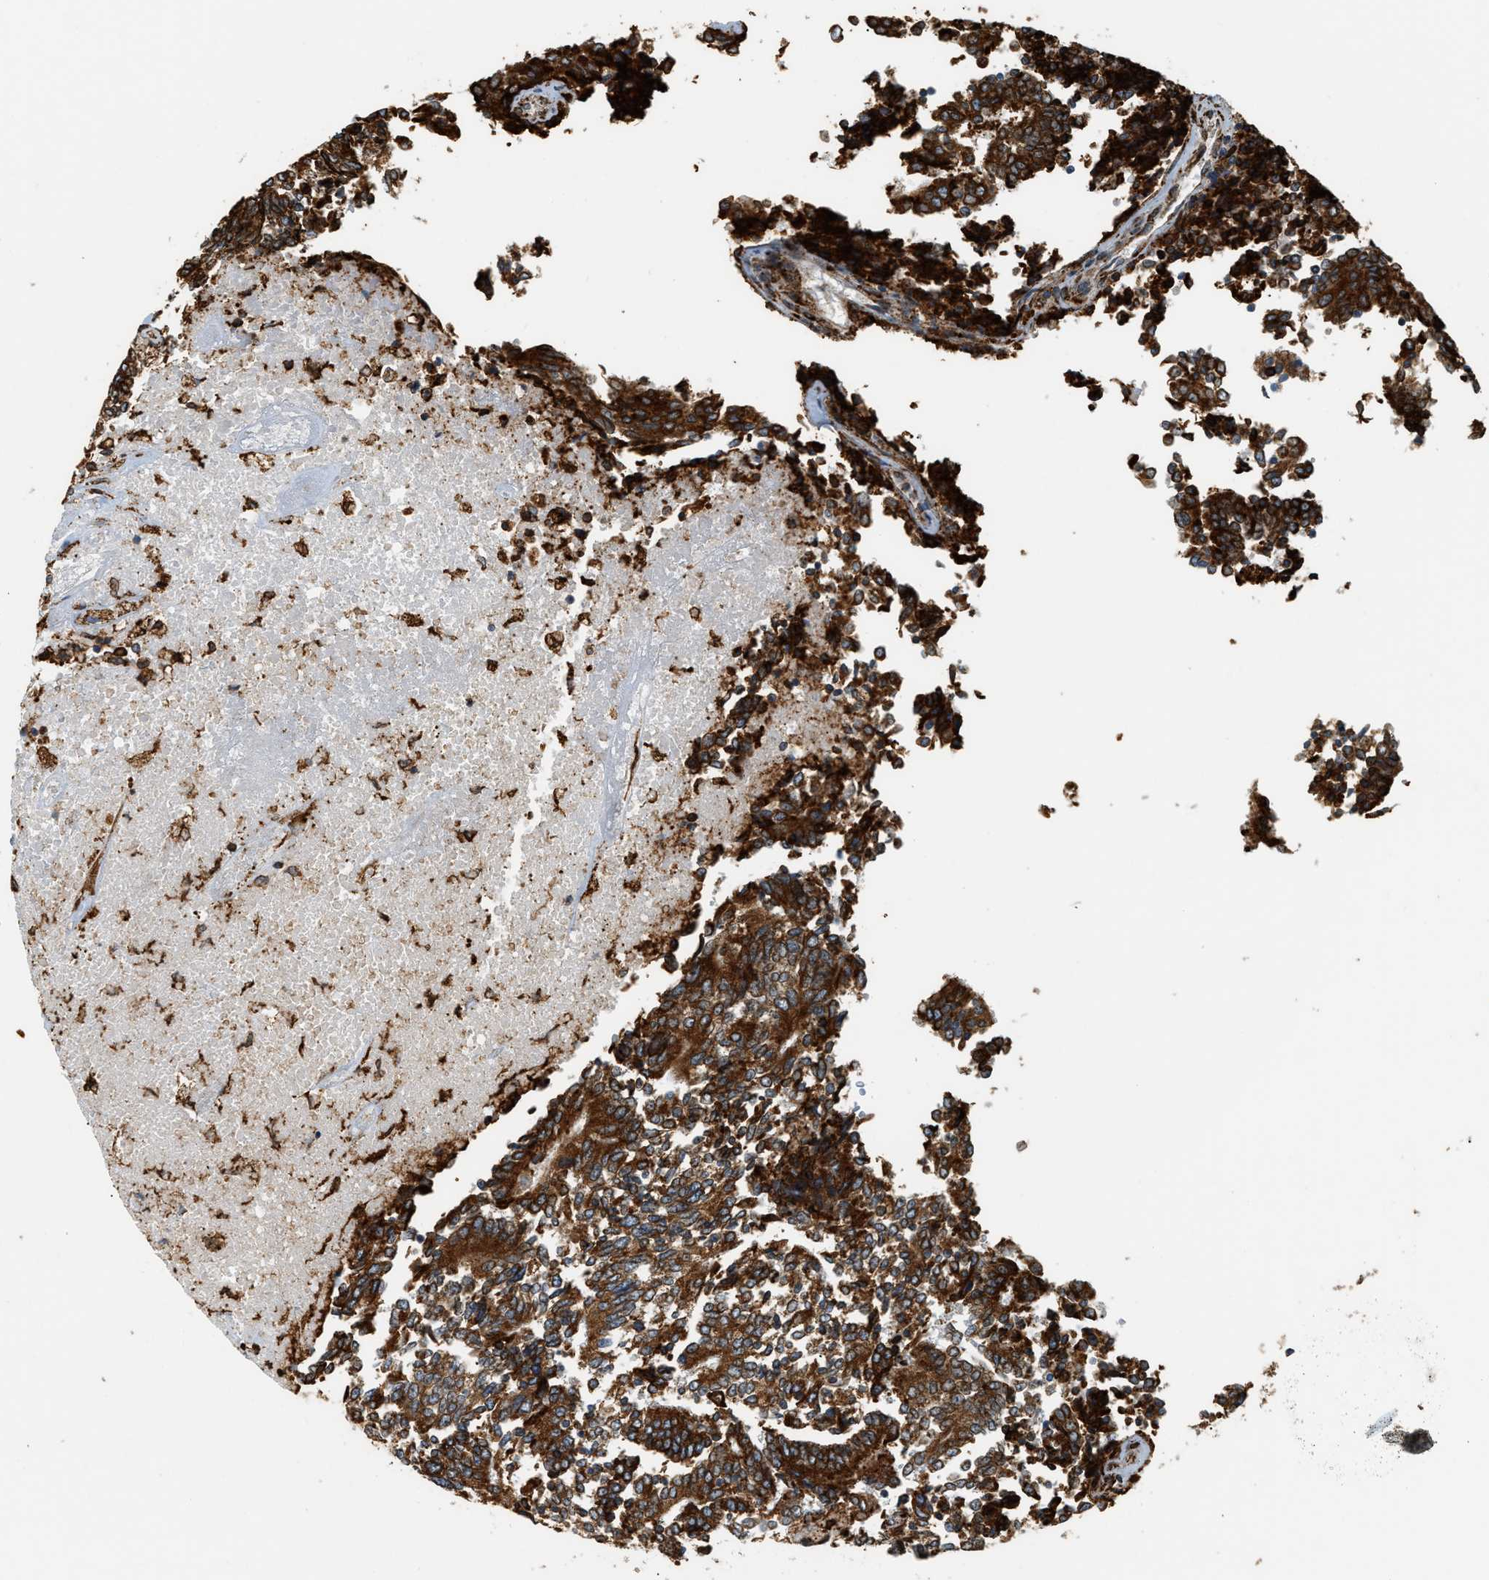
{"staining": {"intensity": "strong", "quantity": ">75%", "location": "cytoplasmic/membranous"}, "tissue": "prostate cancer", "cell_type": "Tumor cells", "image_type": "cancer", "snomed": [{"axis": "morphology", "description": "Normal tissue, NOS"}, {"axis": "morphology", "description": "Adenocarcinoma, High grade"}, {"axis": "topography", "description": "Prostate"}, {"axis": "topography", "description": "Seminal veicle"}], "caption": "A brown stain shows strong cytoplasmic/membranous expression of a protein in human adenocarcinoma (high-grade) (prostate) tumor cells.", "gene": "SEMA4D", "patient": {"sex": "male", "age": 55}}